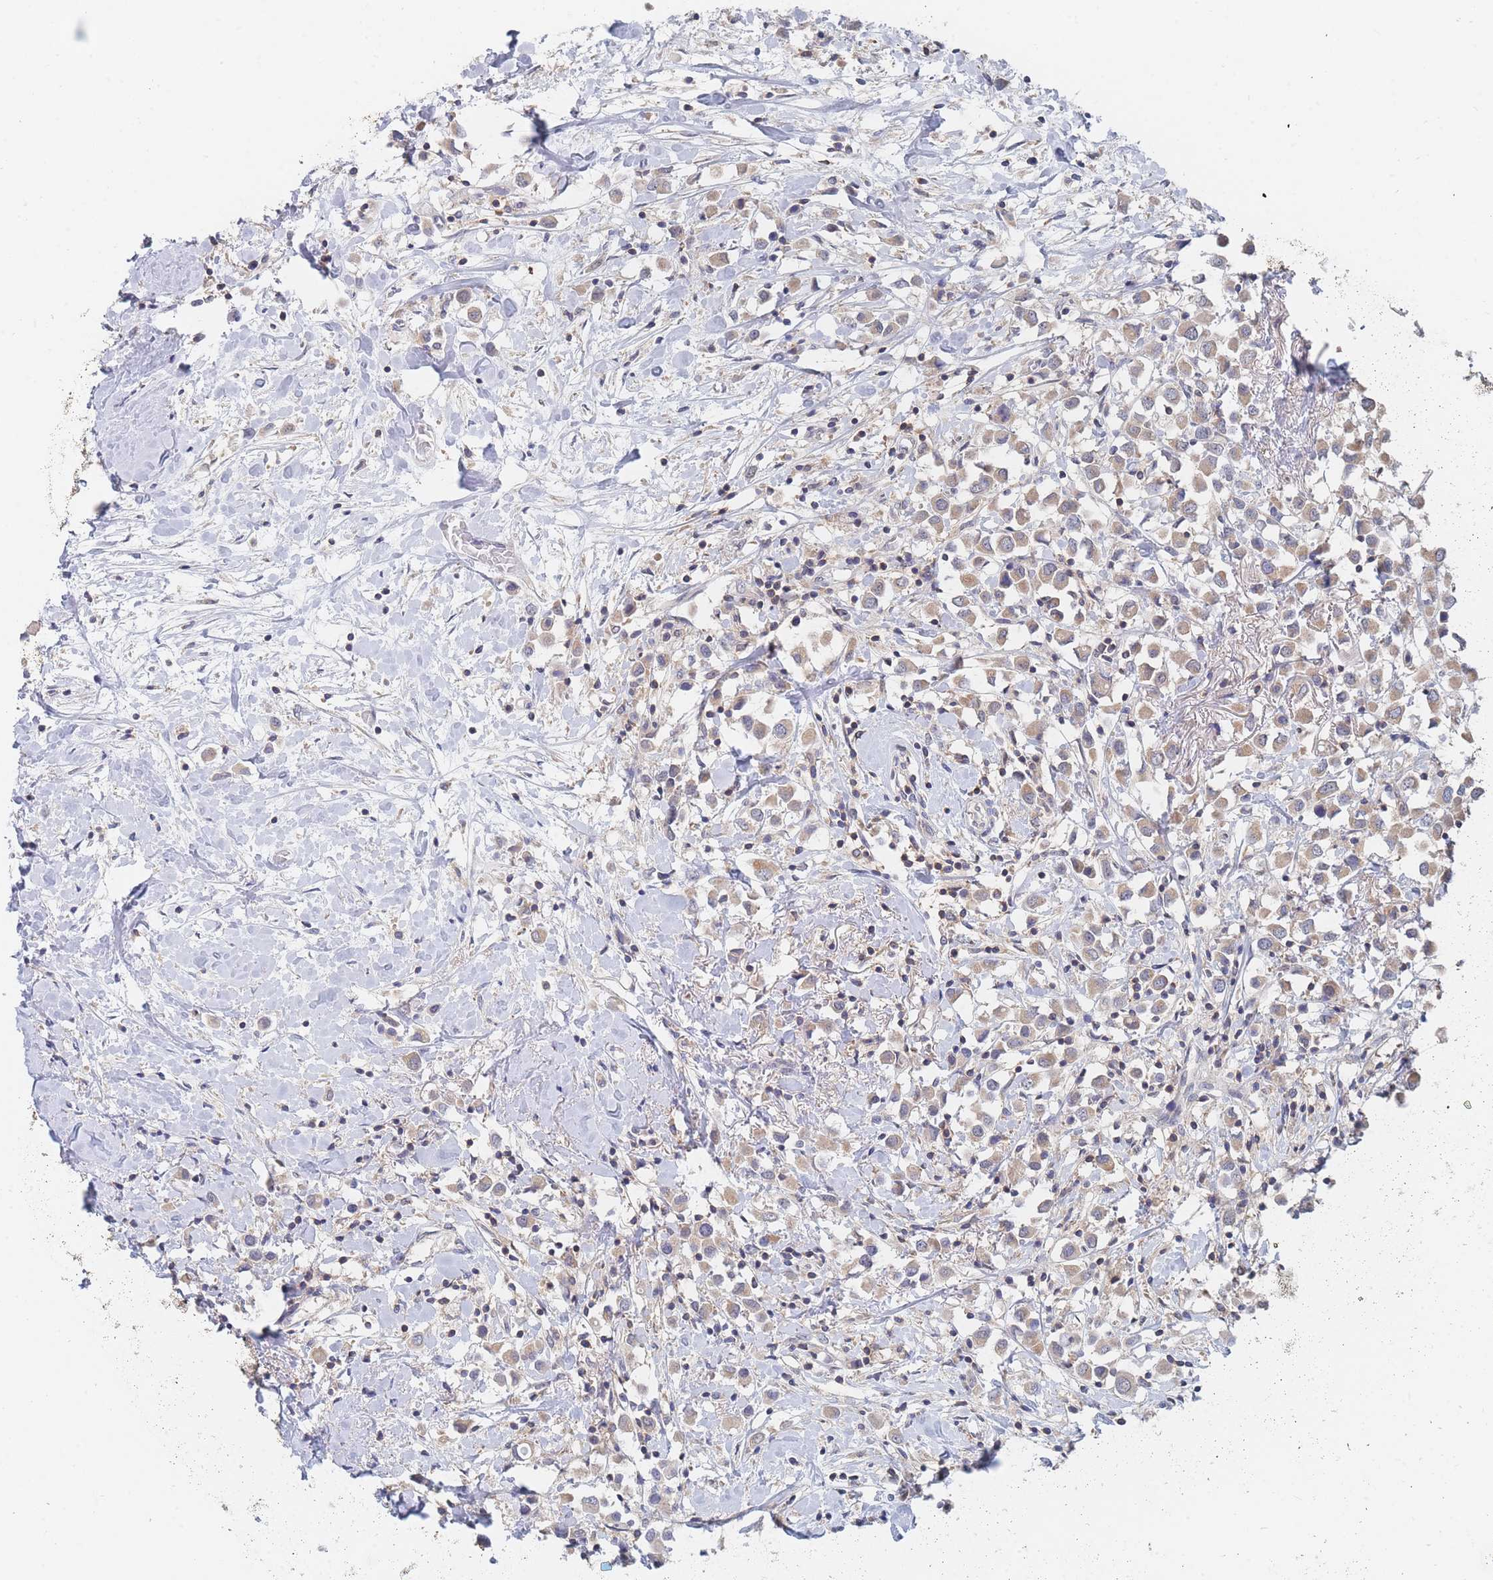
{"staining": {"intensity": "moderate", "quantity": ">75%", "location": "cytoplasmic/membranous"}, "tissue": "breast cancer", "cell_type": "Tumor cells", "image_type": "cancer", "snomed": [{"axis": "morphology", "description": "Duct carcinoma"}, {"axis": "topography", "description": "Breast"}], "caption": "Immunohistochemistry (DAB (3,3'-diaminobenzidine)) staining of human breast intraductal carcinoma reveals moderate cytoplasmic/membranous protein expression in approximately >75% of tumor cells.", "gene": "PPP6C", "patient": {"sex": "female", "age": 61}}